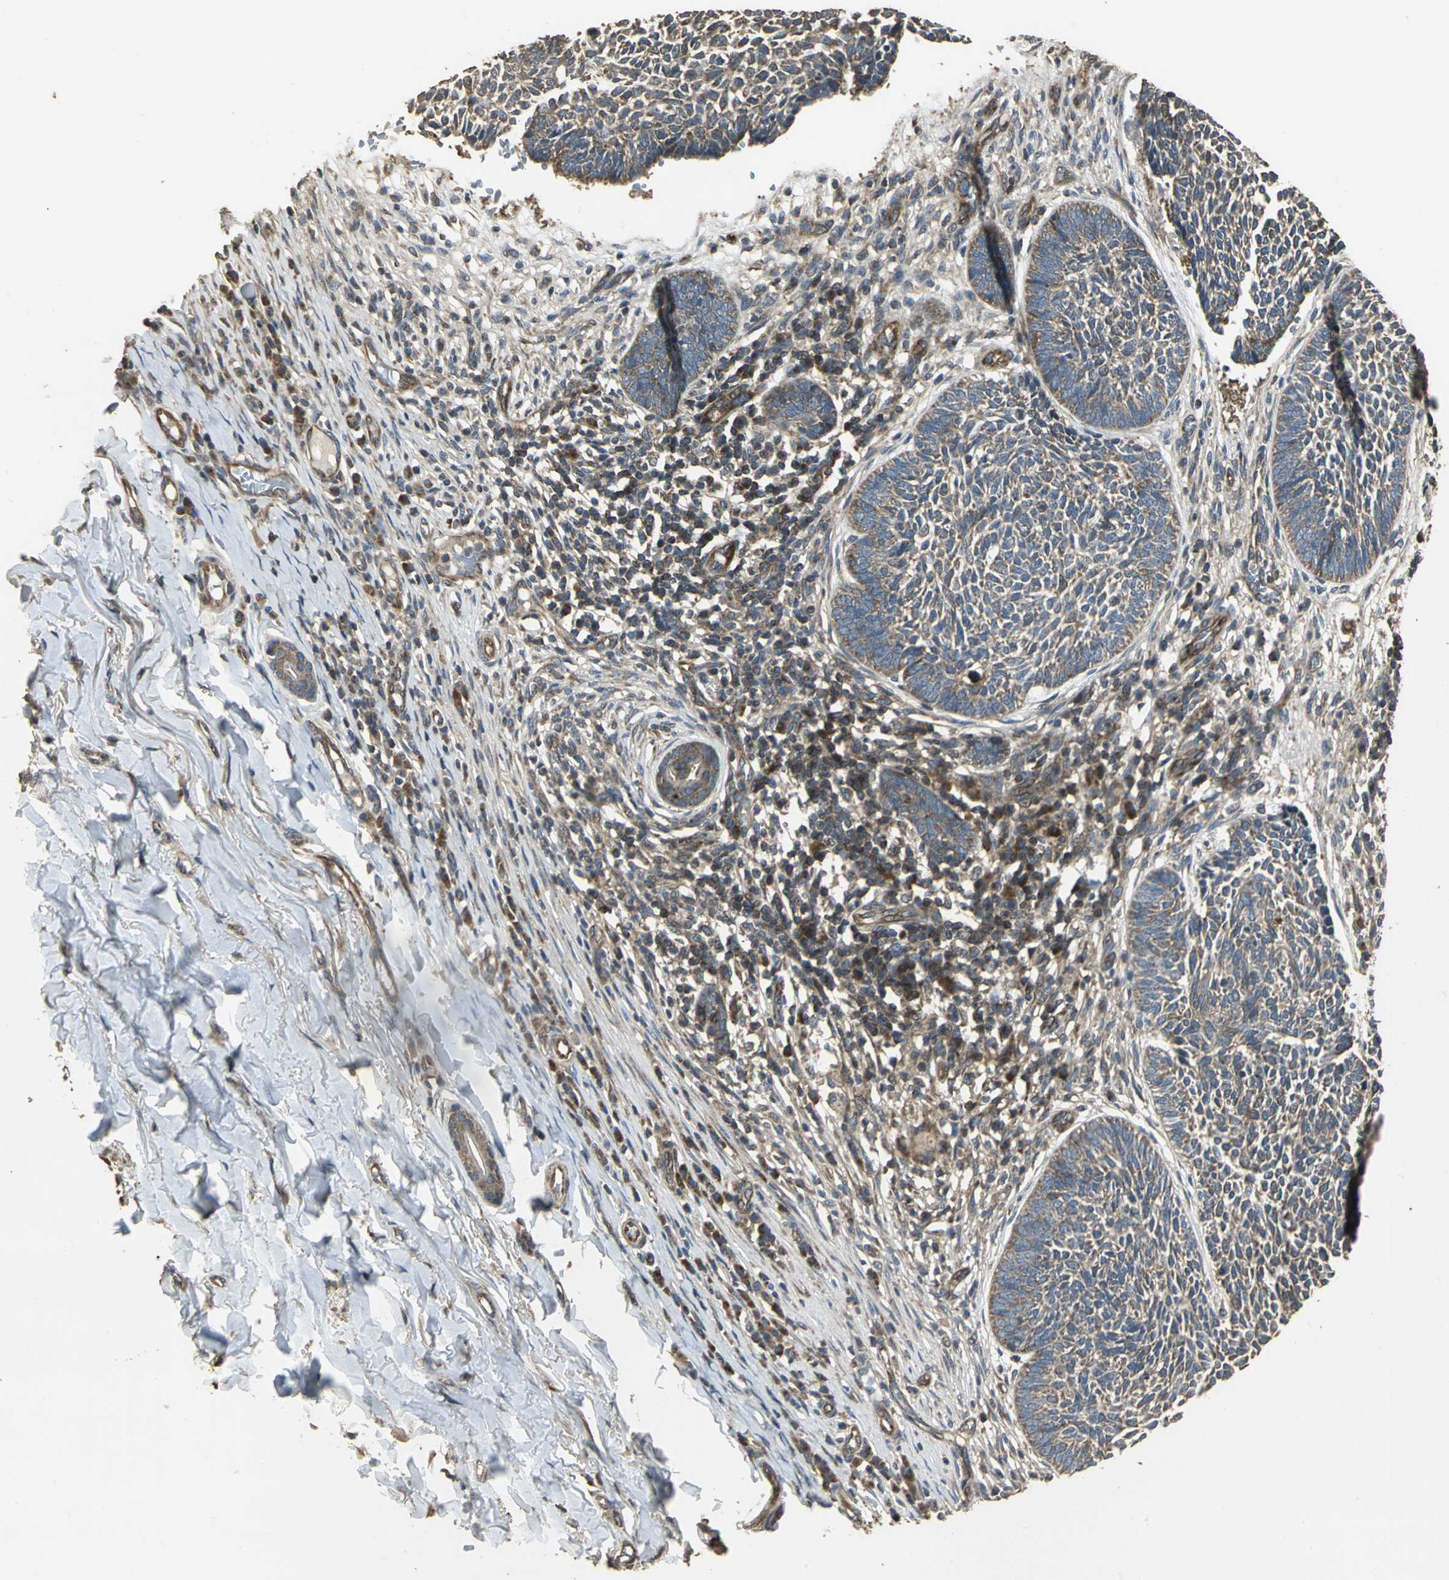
{"staining": {"intensity": "moderate", "quantity": ">75%", "location": "cytoplasmic/membranous"}, "tissue": "skin cancer", "cell_type": "Tumor cells", "image_type": "cancer", "snomed": [{"axis": "morphology", "description": "Normal tissue, NOS"}, {"axis": "morphology", "description": "Basal cell carcinoma"}, {"axis": "topography", "description": "Skin"}], "caption": "This is a histology image of IHC staining of basal cell carcinoma (skin), which shows moderate positivity in the cytoplasmic/membranous of tumor cells.", "gene": "KANK1", "patient": {"sex": "male", "age": 87}}